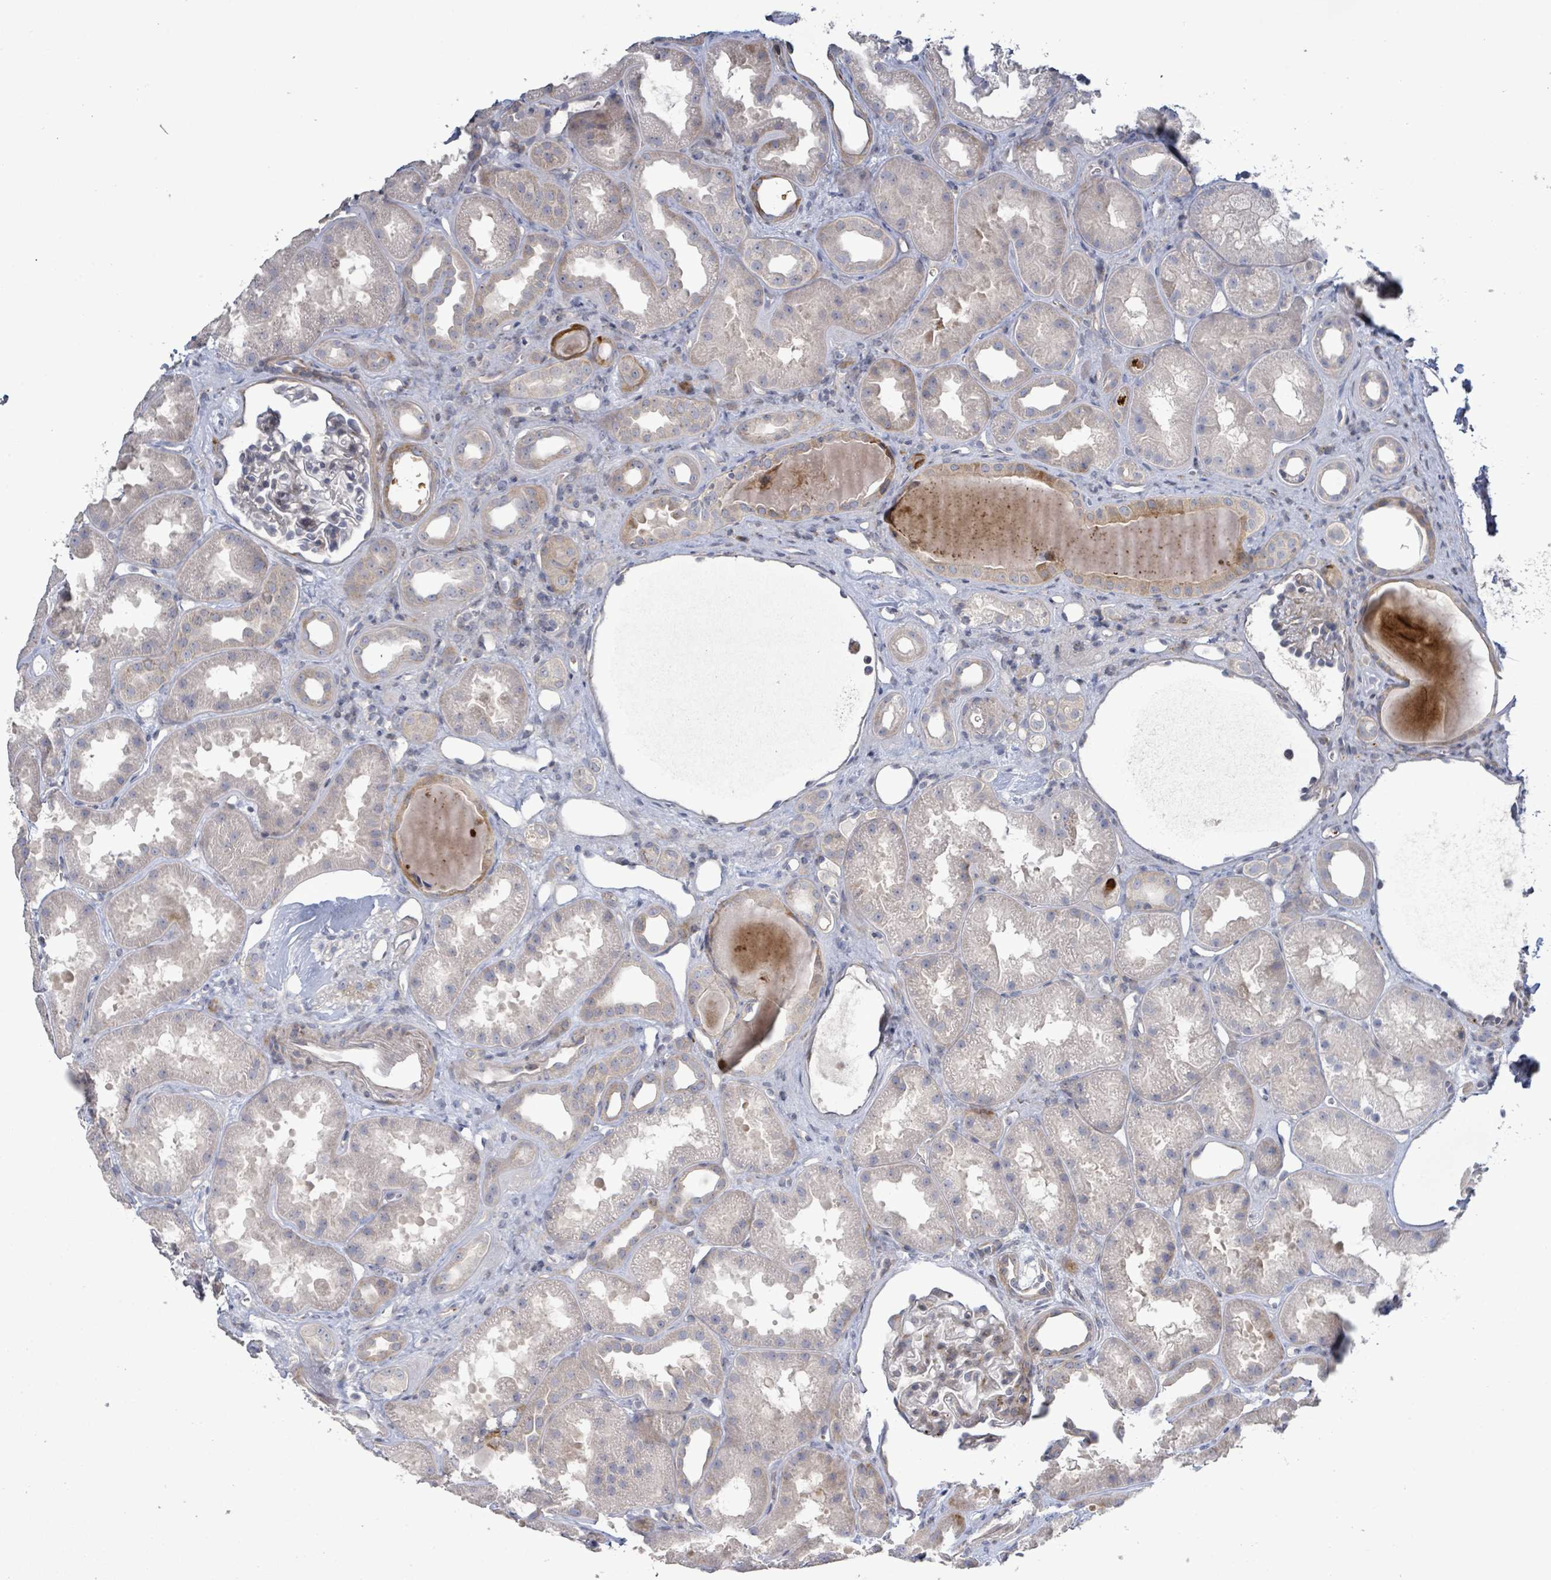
{"staining": {"intensity": "weak", "quantity": "<25%", "location": "cytoplasmic/membranous"}, "tissue": "kidney", "cell_type": "Cells in glomeruli", "image_type": "normal", "snomed": [{"axis": "morphology", "description": "Normal tissue, NOS"}, {"axis": "topography", "description": "Kidney"}], "caption": "The micrograph reveals no significant expression in cells in glomeruli of kidney. The staining is performed using DAB (3,3'-diaminobenzidine) brown chromogen with nuclei counter-stained in using hematoxylin.", "gene": "LILRA4", "patient": {"sex": "male", "age": 61}}